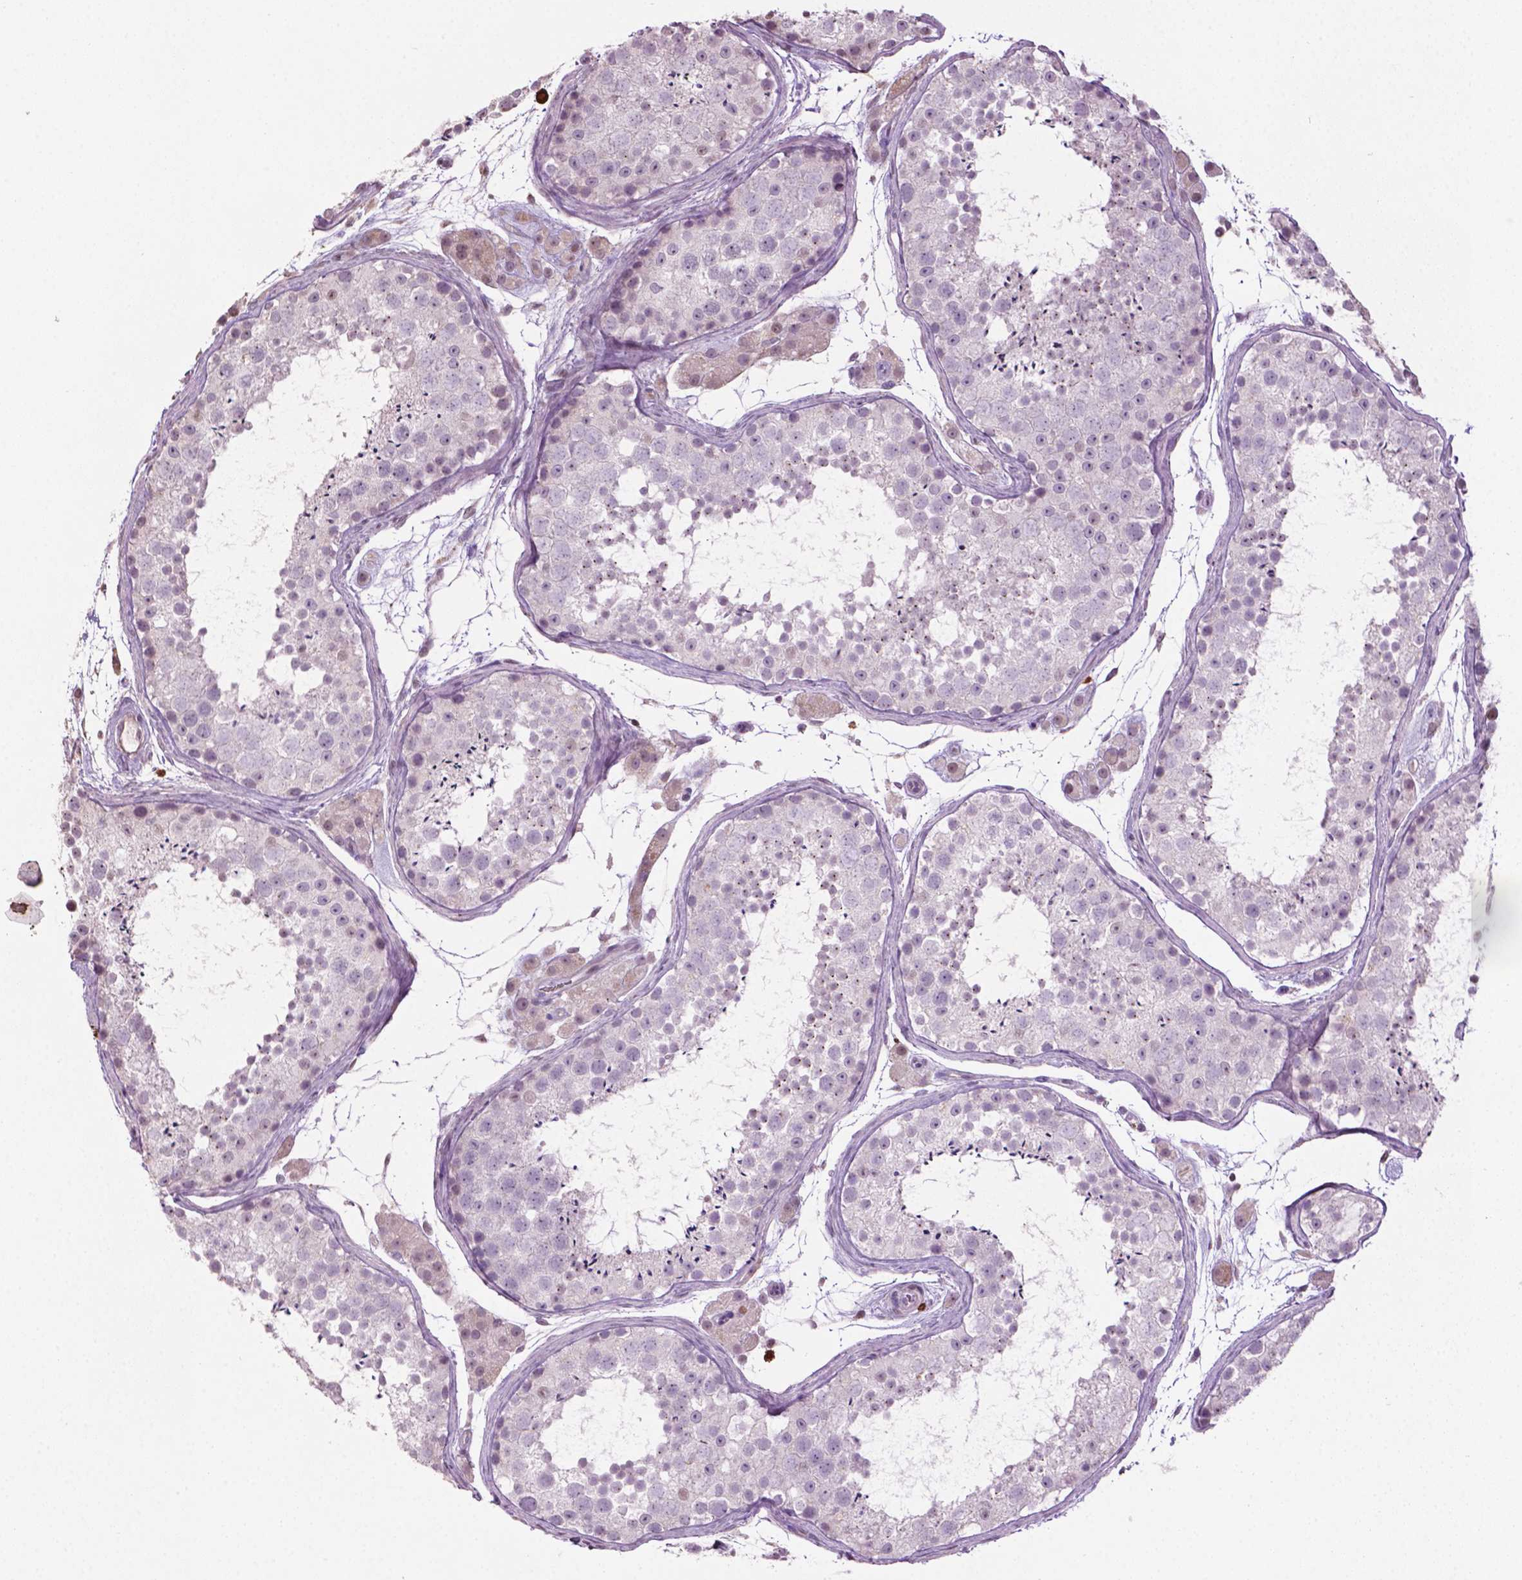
{"staining": {"intensity": "negative", "quantity": "none", "location": "none"}, "tissue": "testis", "cell_type": "Cells in seminiferous ducts", "image_type": "normal", "snomed": [{"axis": "morphology", "description": "Normal tissue, NOS"}, {"axis": "topography", "description": "Testis"}], "caption": "Immunohistochemical staining of normal testis exhibits no significant staining in cells in seminiferous ducts. Nuclei are stained in blue.", "gene": "NTNG2", "patient": {"sex": "male", "age": 41}}